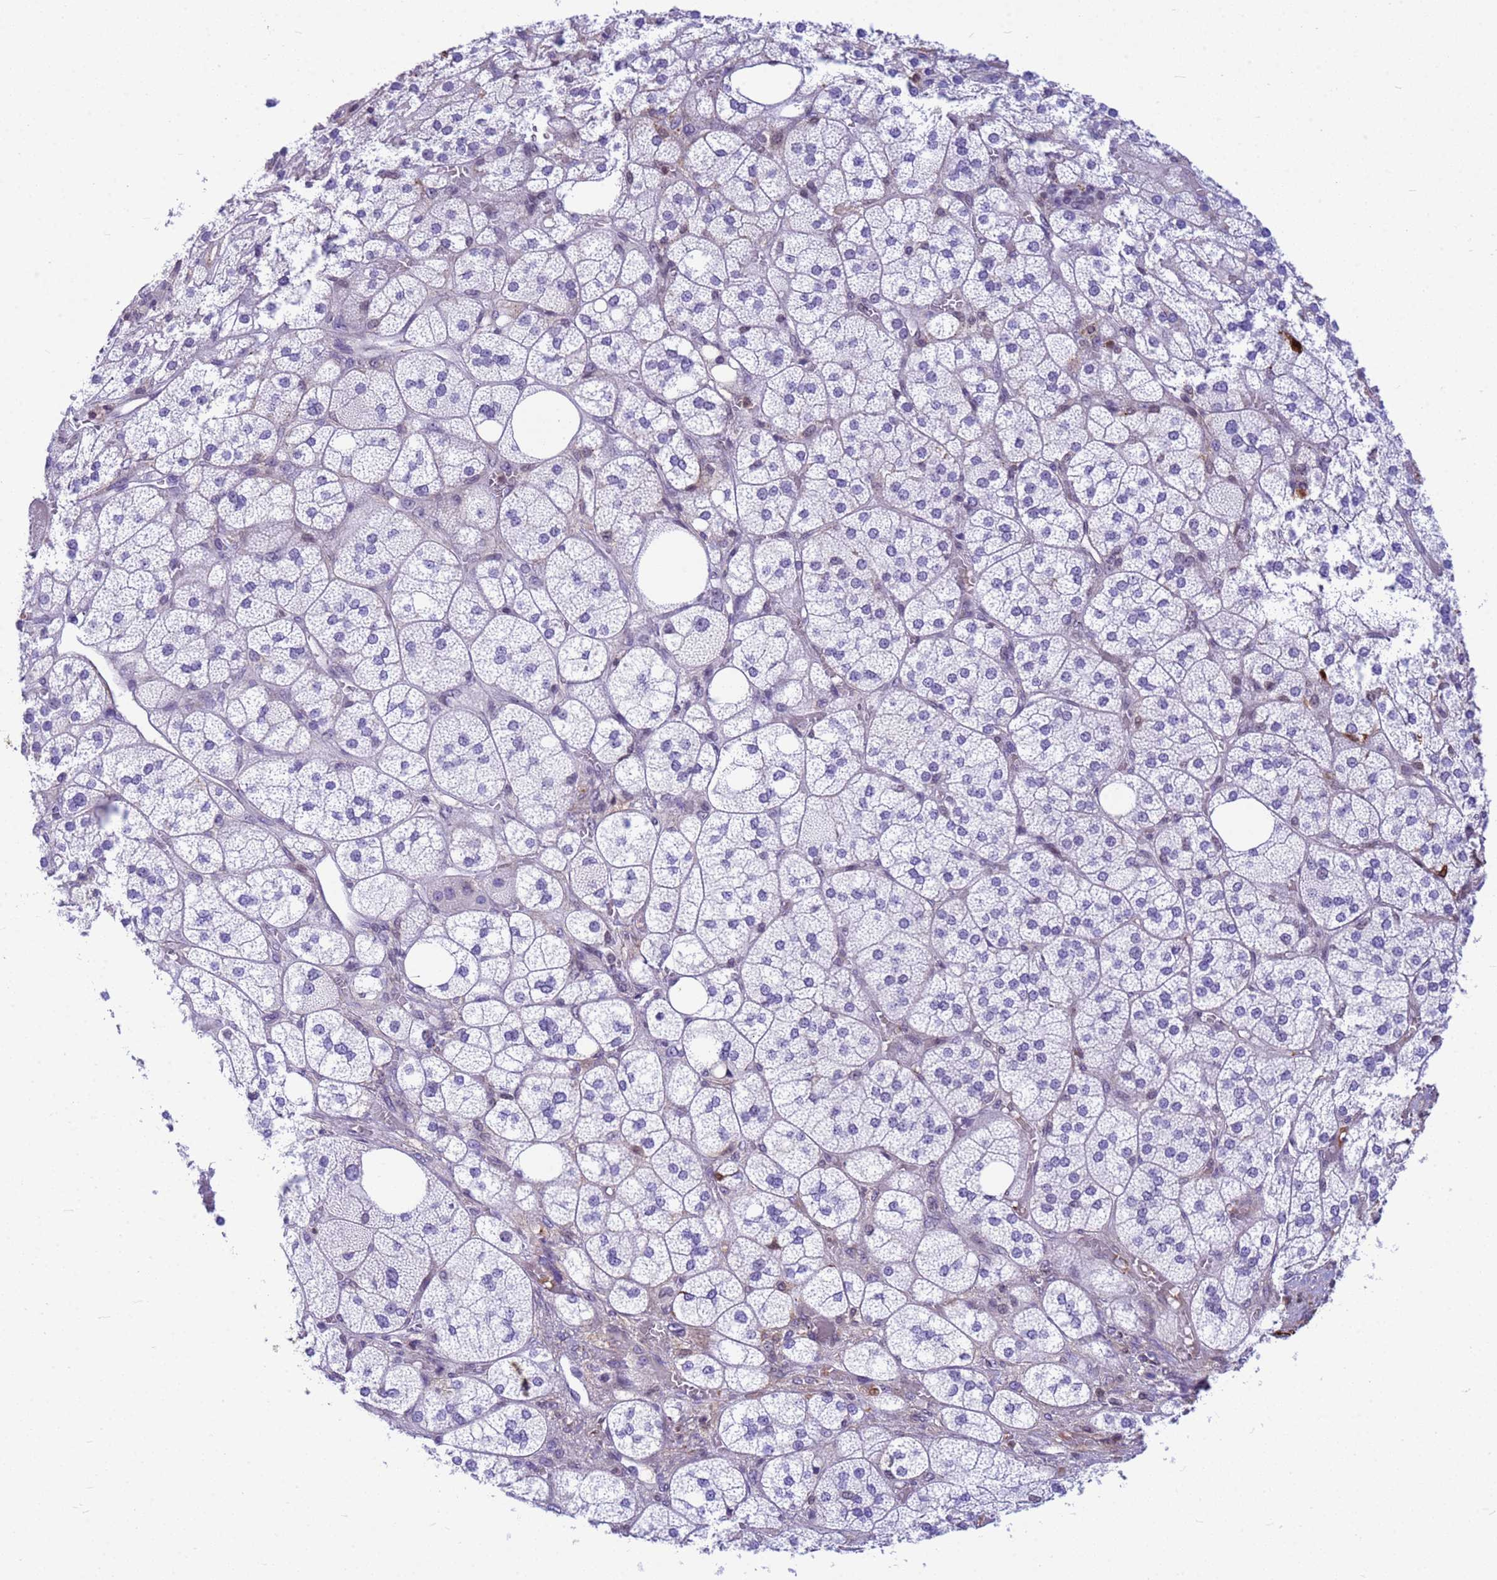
{"staining": {"intensity": "moderate", "quantity": "<25%", "location": "nuclear"}, "tissue": "adrenal gland", "cell_type": "Glandular cells", "image_type": "normal", "snomed": [{"axis": "morphology", "description": "Normal tissue, NOS"}, {"axis": "topography", "description": "Adrenal gland"}], "caption": "Protein staining by IHC exhibits moderate nuclear expression in about <25% of glandular cells in unremarkable adrenal gland. The protein is stained brown, and the nuclei are stained in blue (DAB IHC with brightfield microscopy, high magnification).", "gene": "ORM1", "patient": {"sex": "male", "age": 61}}